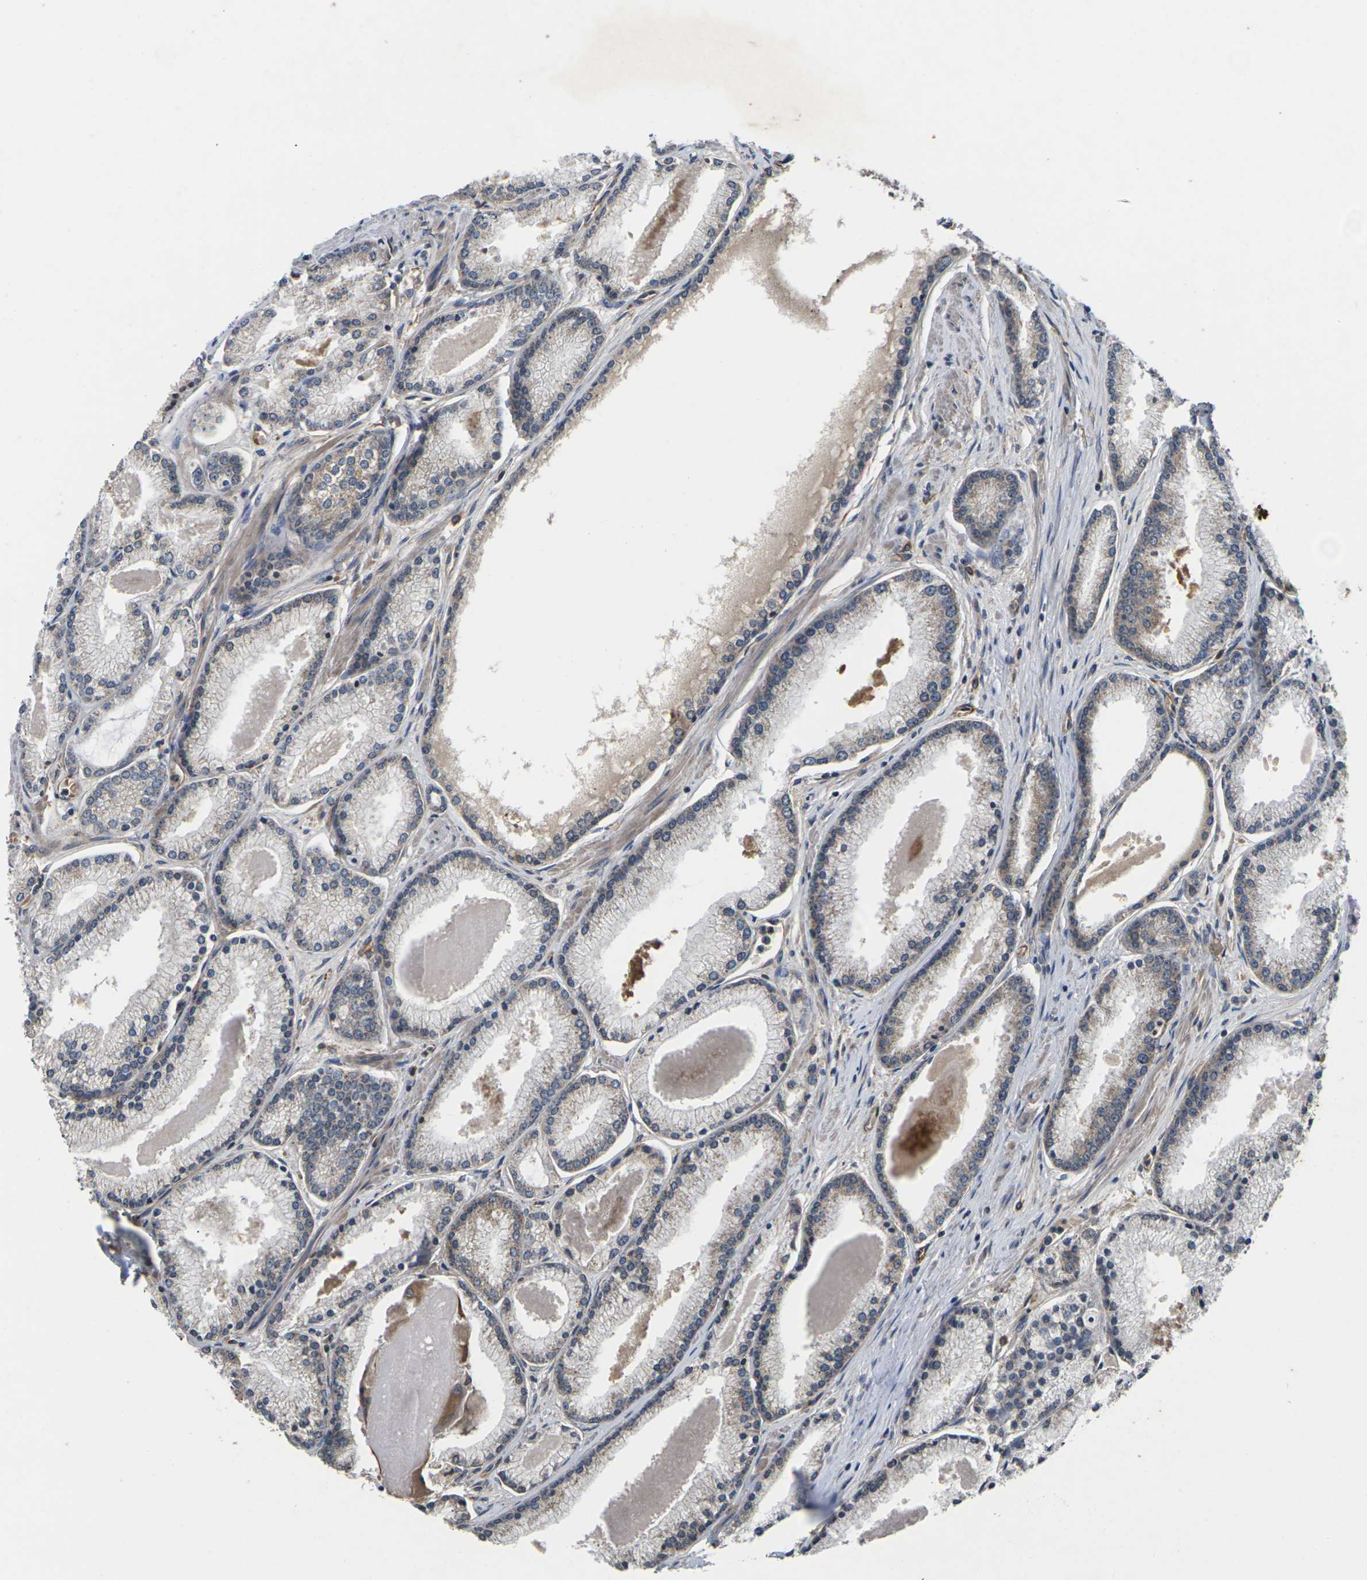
{"staining": {"intensity": "negative", "quantity": "none", "location": "none"}, "tissue": "prostate cancer", "cell_type": "Tumor cells", "image_type": "cancer", "snomed": [{"axis": "morphology", "description": "Adenocarcinoma, High grade"}, {"axis": "topography", "description": "Prostate"}], "caption": "Prostate high-grade adenocarcinoma stained for a protein using IHC demonstrates no staining tumor cells.", "gene": "DKK2", "patient": {"sex": "male", "age": 61}}